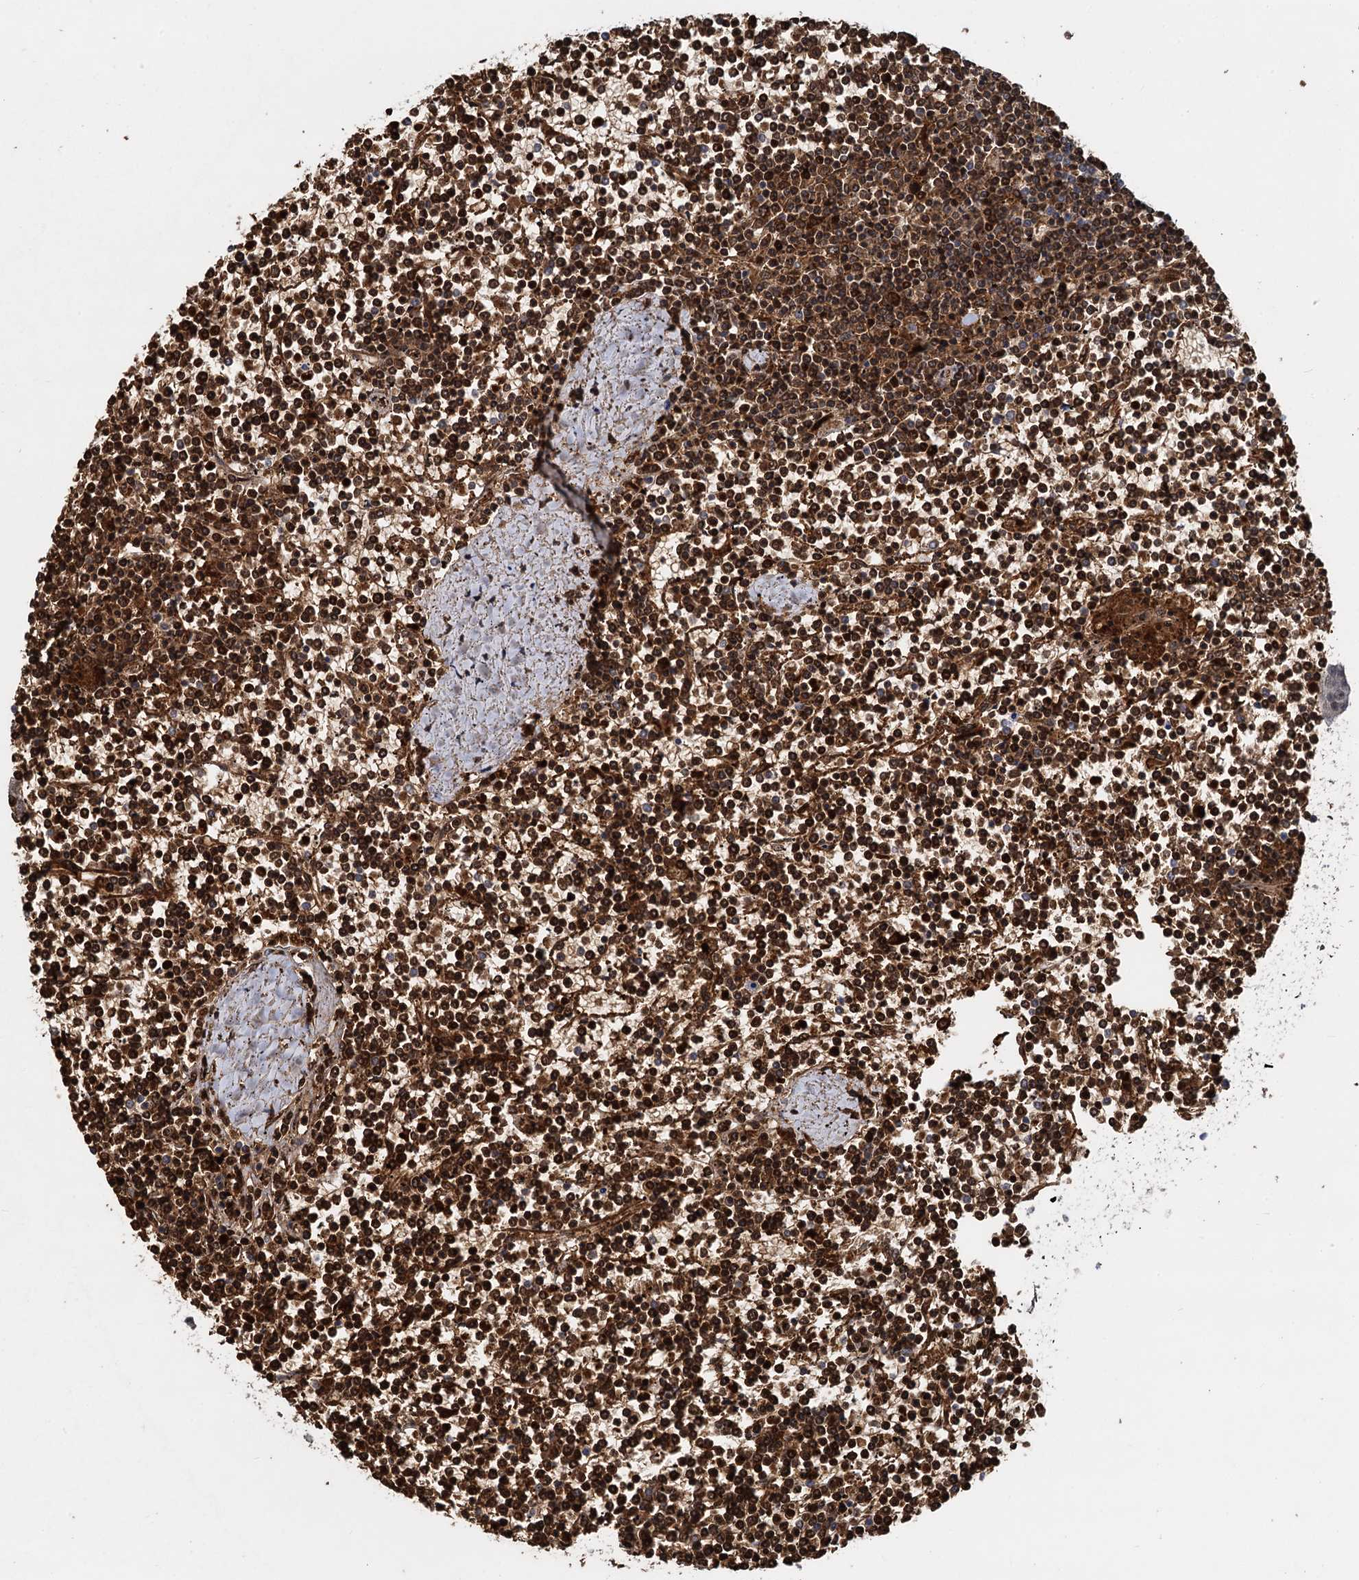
{"staining": {"intensity": "strong", "quantity": ">75%", "location": "cytoplasmic/membranous,nuclear"}, "tissue": "lymphoma", "cell_type": "Tumor cells", "image_type": "cancer", "snomed": [{"axis": "morphology", "description": "Malignant lymphoma, non-Hodgkin's type, Low grade"}, {"axis": "topography", "description": "Spleen"}], "caption": "Immunohistochemical staining of malignant lymphoma, non-Hodgkin's type (low-grade) demonstrates high levels of strong cytoplasmic/membranous and nuclear protein staining in approximately >75% of tumor cells.", "gene": "FANCI", "patient": {"sex": "female", "age": 19}}